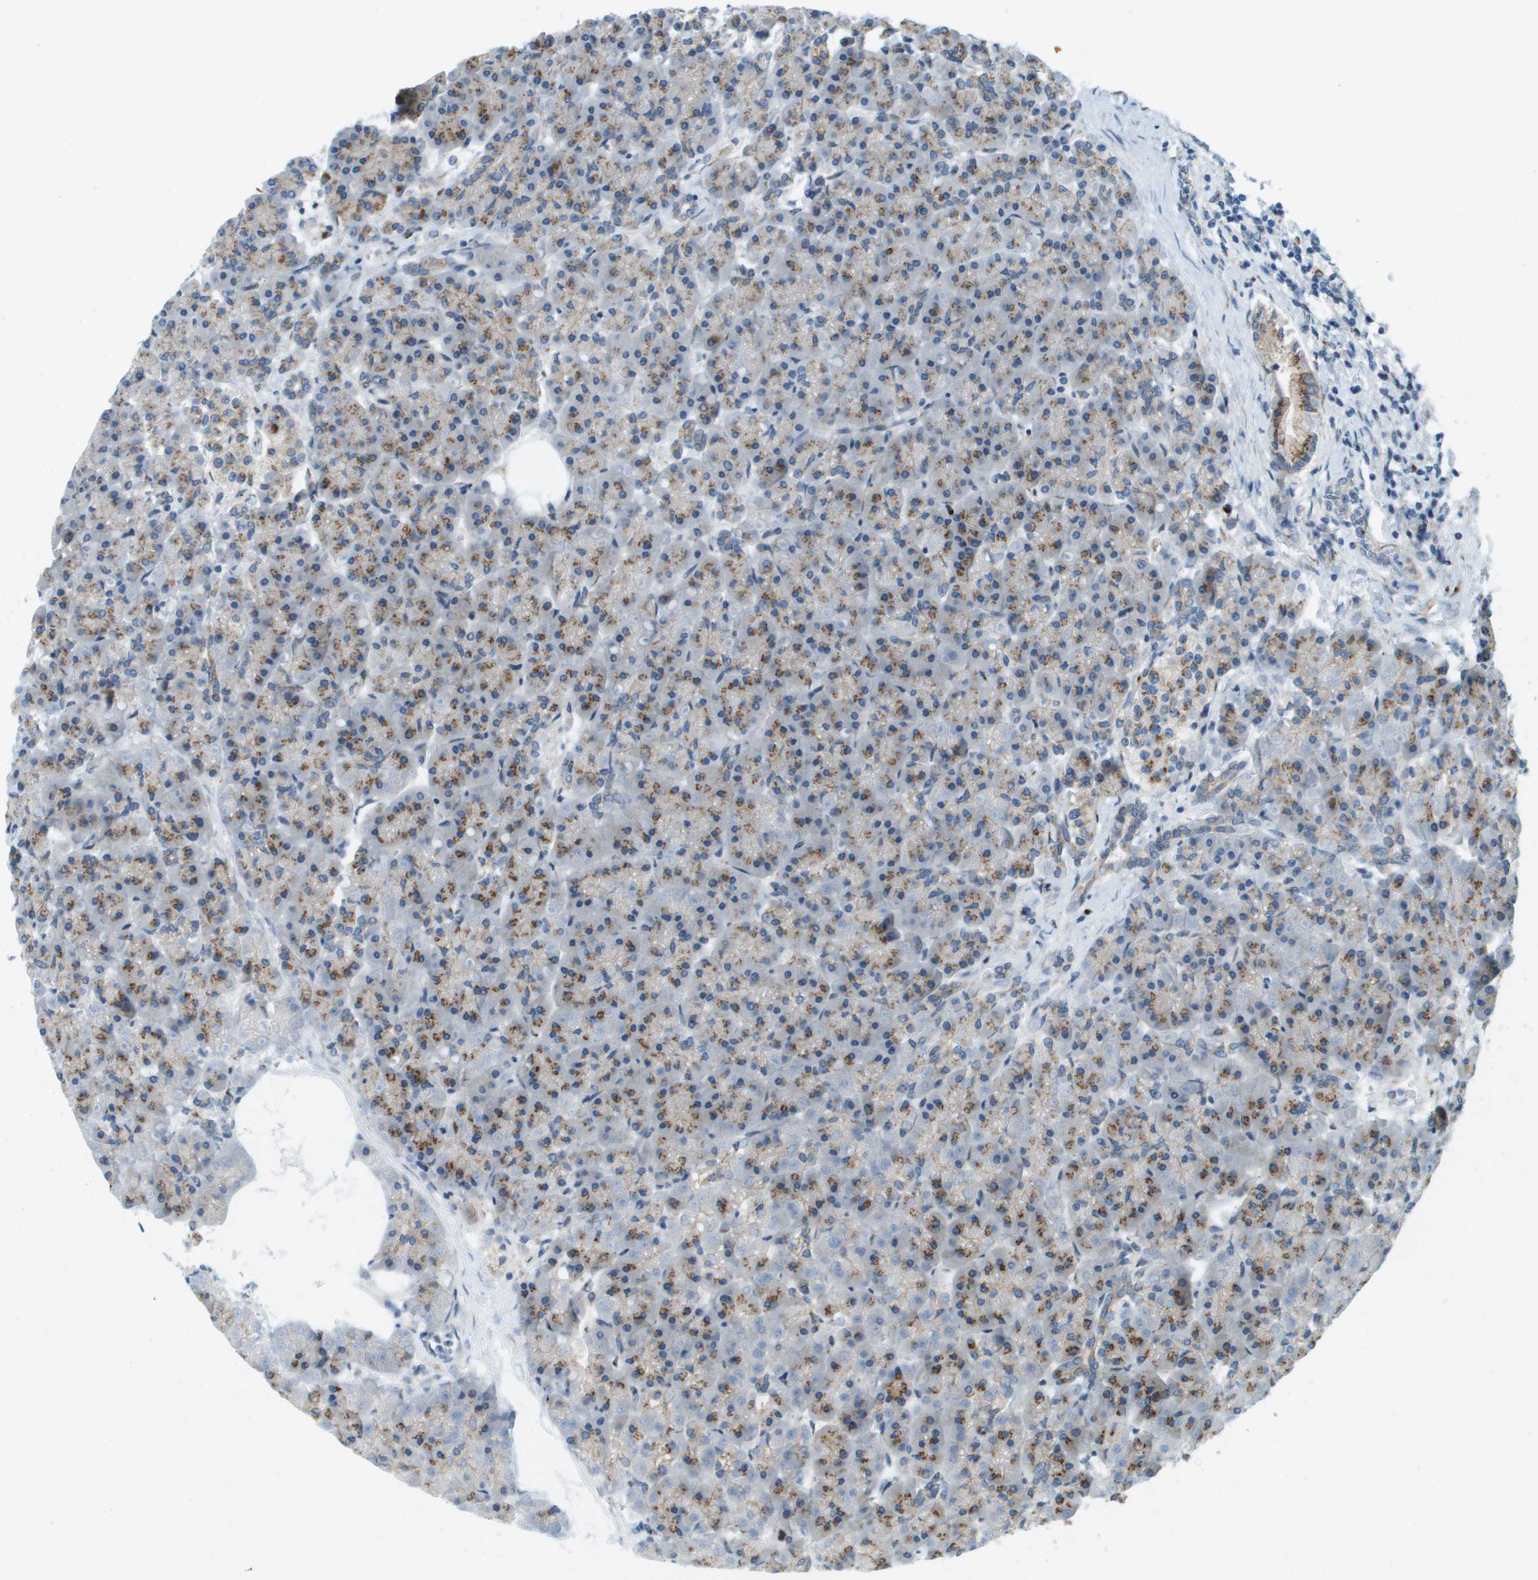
{"staining": {"intensity": "strong", "quantity": ">75%", "location": "cytoplasmic/membranous"}, "tissue": "pancreas", "cell_type": "Exocrine glandular cells", "image_type": "normal", "snomed": [{"axis": "morphology", "description": "Normal tissue, NOS"}, {"axis": "topography", "description": "Pancreas"}], "caption": "Normal pancreas exhibits strong cytoplasmic/membranous expression in approximately >75% of exocrine glandular cells (DAB = brown stain, brightfield microscopy at high magnification)..", "gene": "ACBD3", "patient": {"sex": "female", "age": 70}}